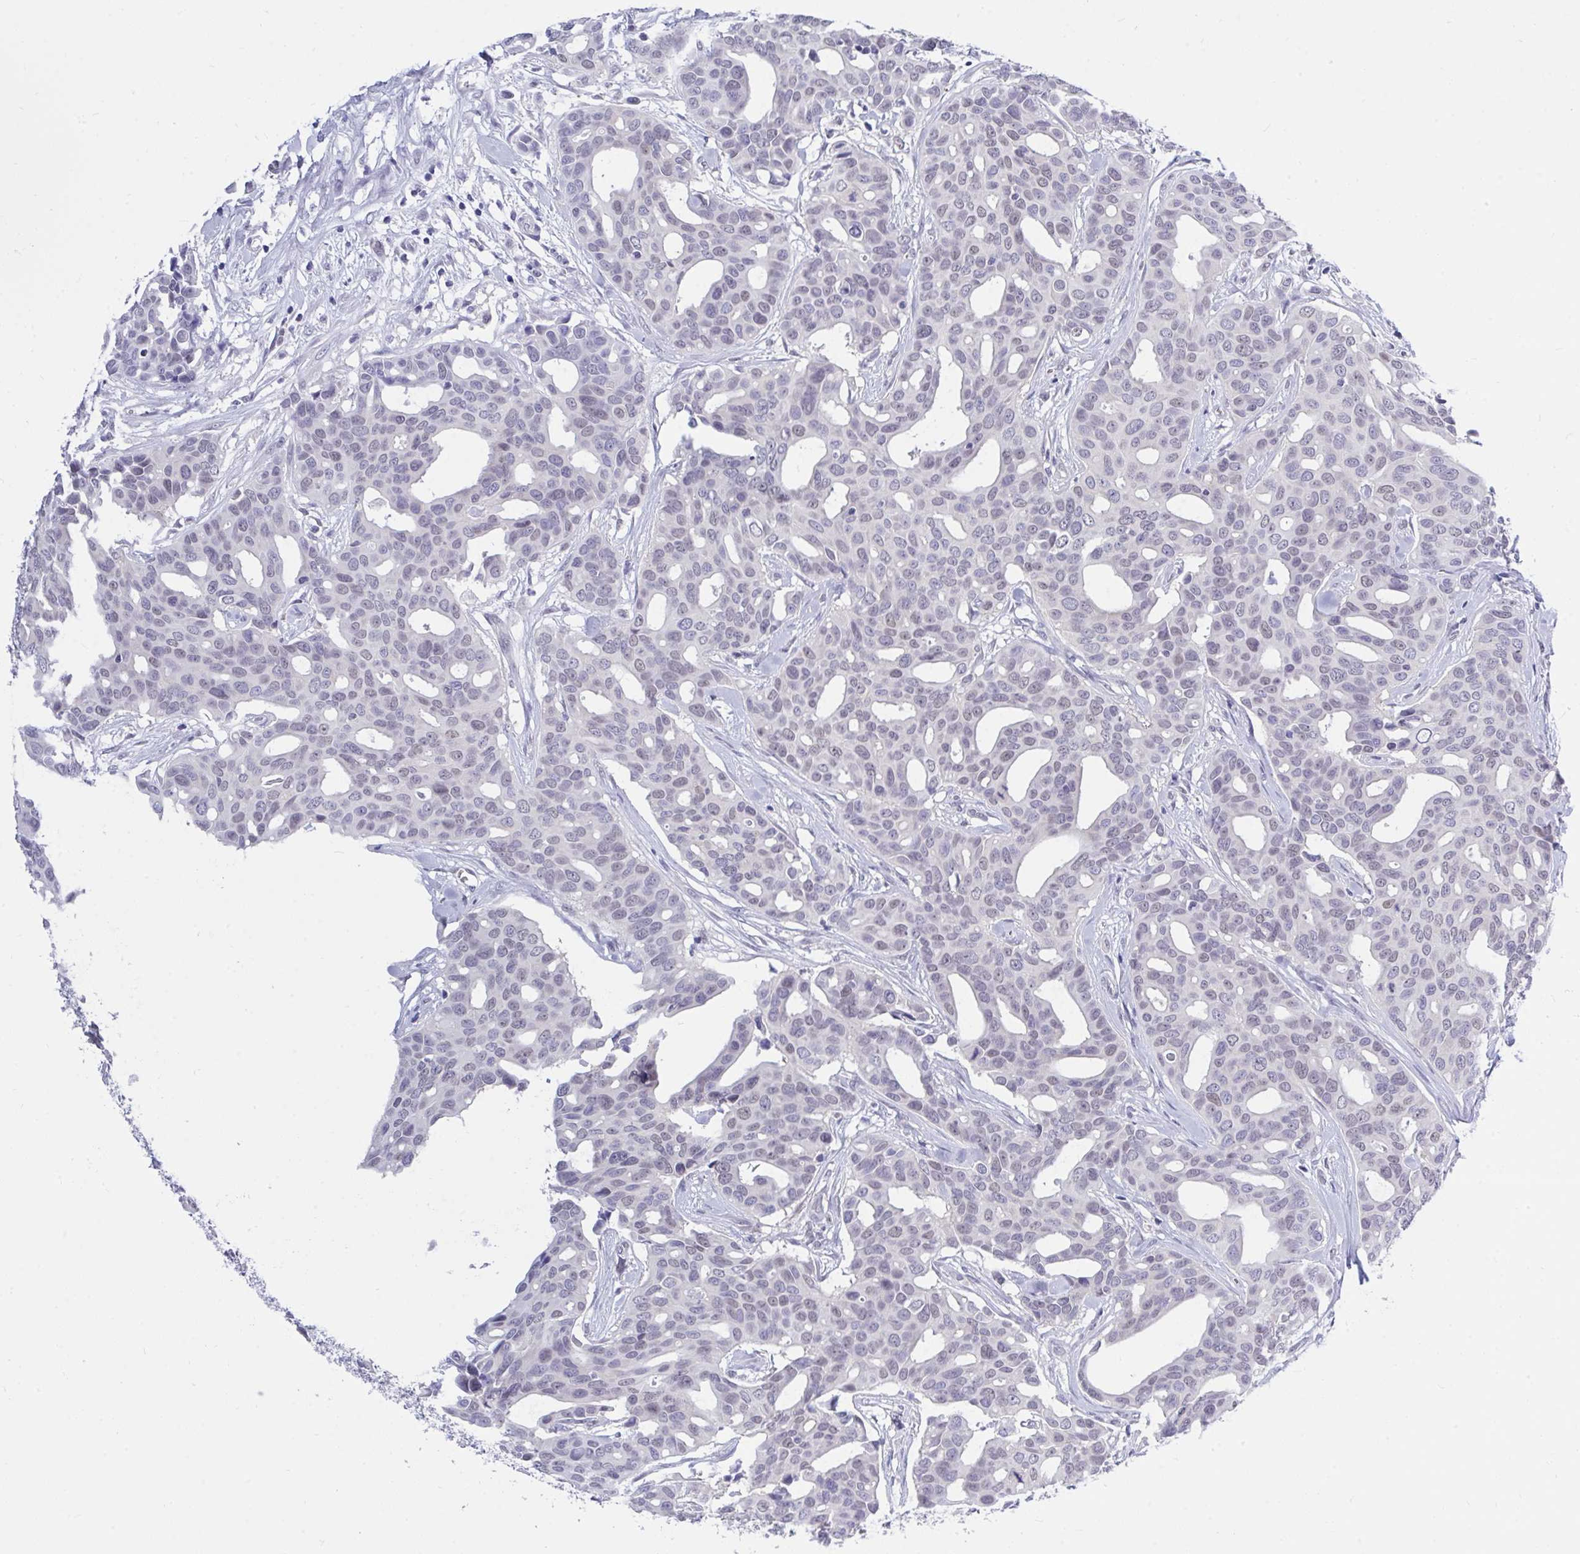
{"staining": {"intensity": "negative", "quantity": "none", "location": "none"}, "tissue": "breast cancer", "cell_type": "Tumor cells", "image_type": "cancer", "snomed": [{"axis": "morphology", "description": "Duct carcinoma"}, {"axis": "topography", "description": "Breast"}], "caption": "High power microscopy micrograph of an immunohistochemistry histopathology image of breast invasive ductal carcinoma, revealing no significant staining in tumor cells.", "gene": "THOP1", "patient": {"sex": "female", "age": 54}}